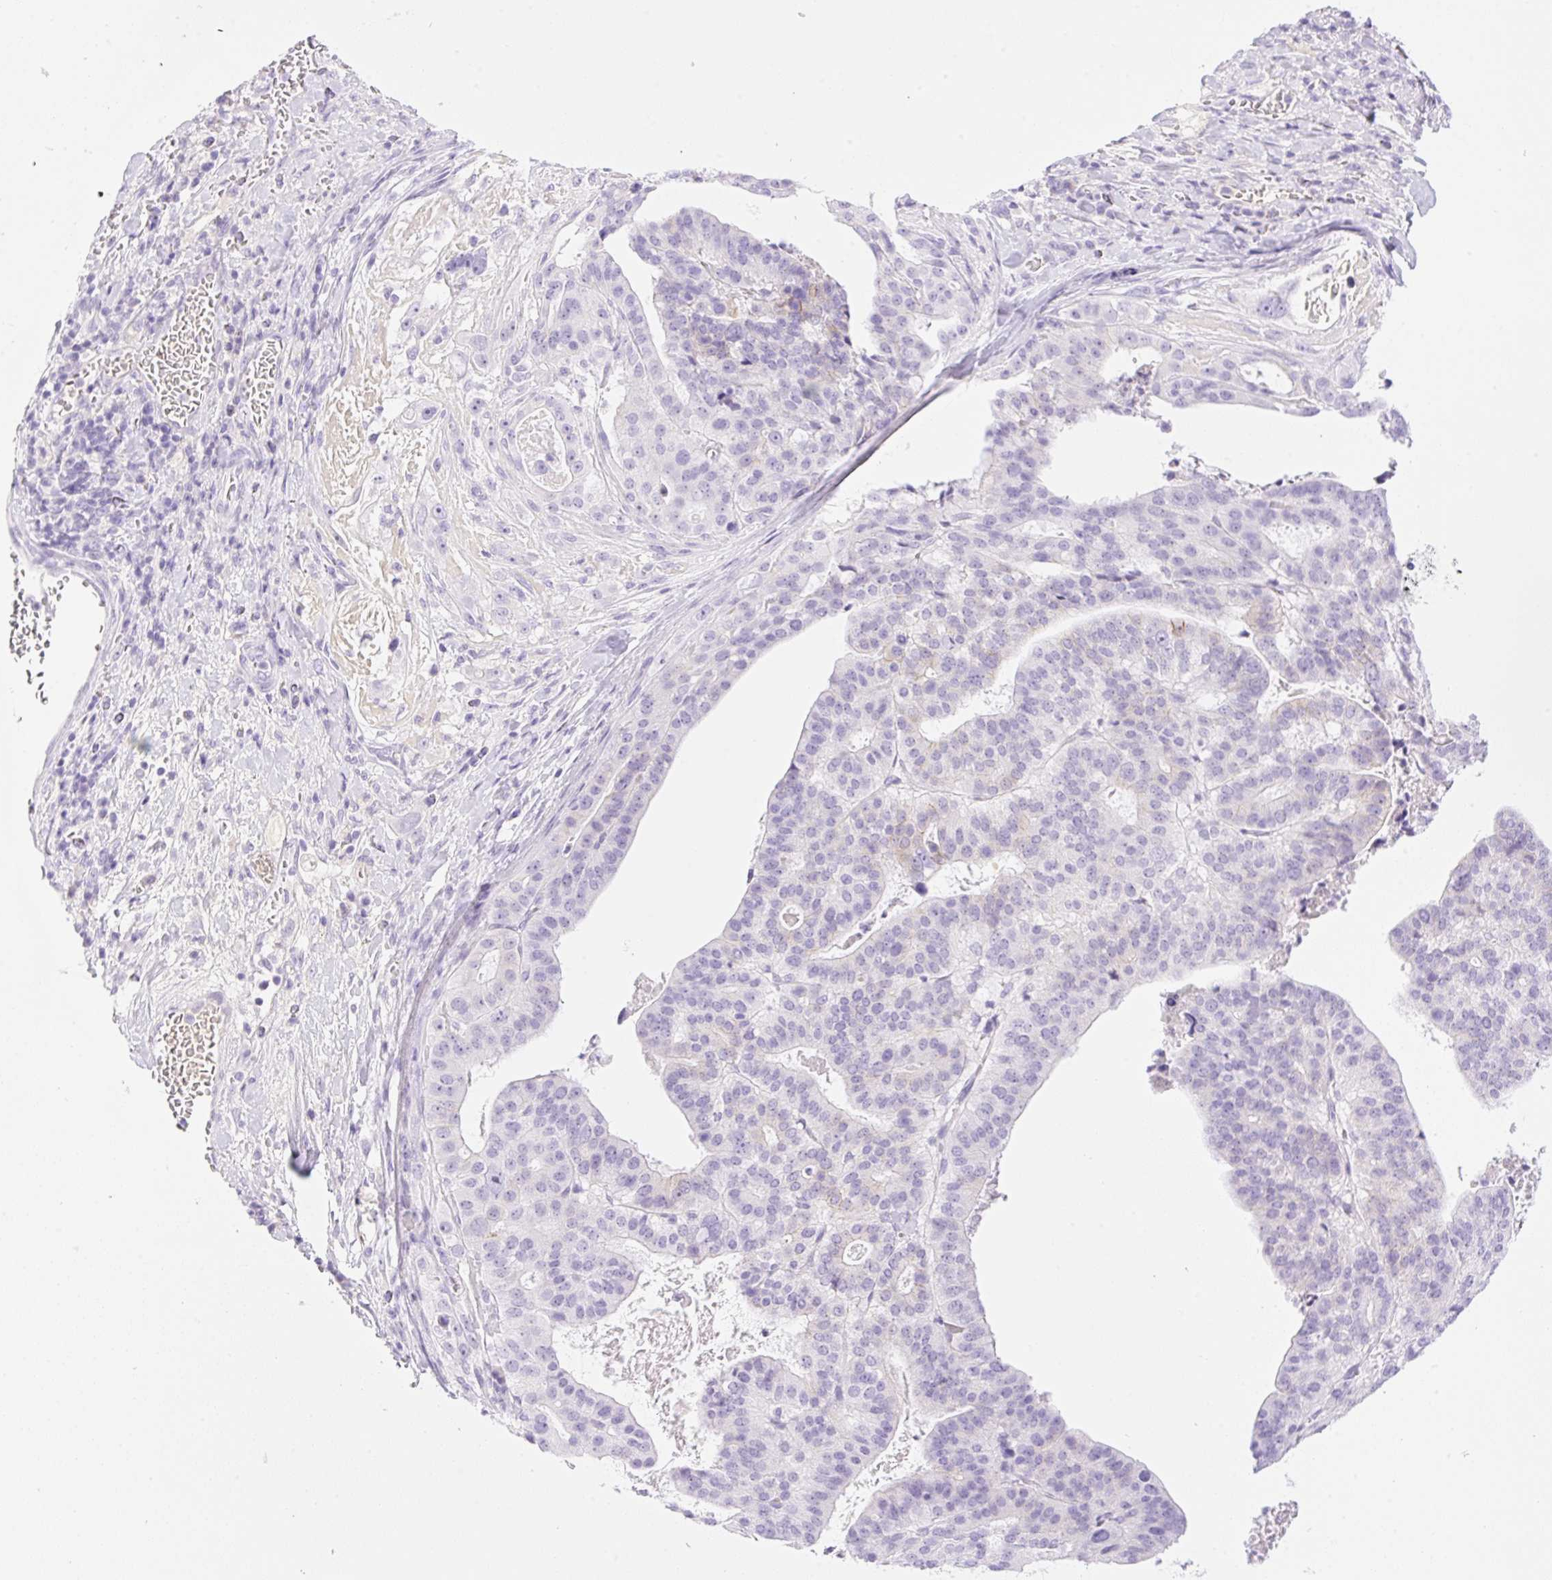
{"staining": {"intensity": "moderate", "quantity": "<25%", "location": "cytoplasmic/membranous"}, "tissue": "stomach cancer", "cell_type": "Tumor cells", "image_type": "cancer", "snomed": [{"axis": "morphology", "description": "Adenocarcinoma, NOS"}, {"axis": "topography", "description": "Stomach"}], "caption": "Protein expression analysis of stomach cancer exhibits moderate cytoplasmic/membranous staining in about <25% of tumor cells.", "gene": "PALM3", "patient": {"sex": "male", "age": 48}}